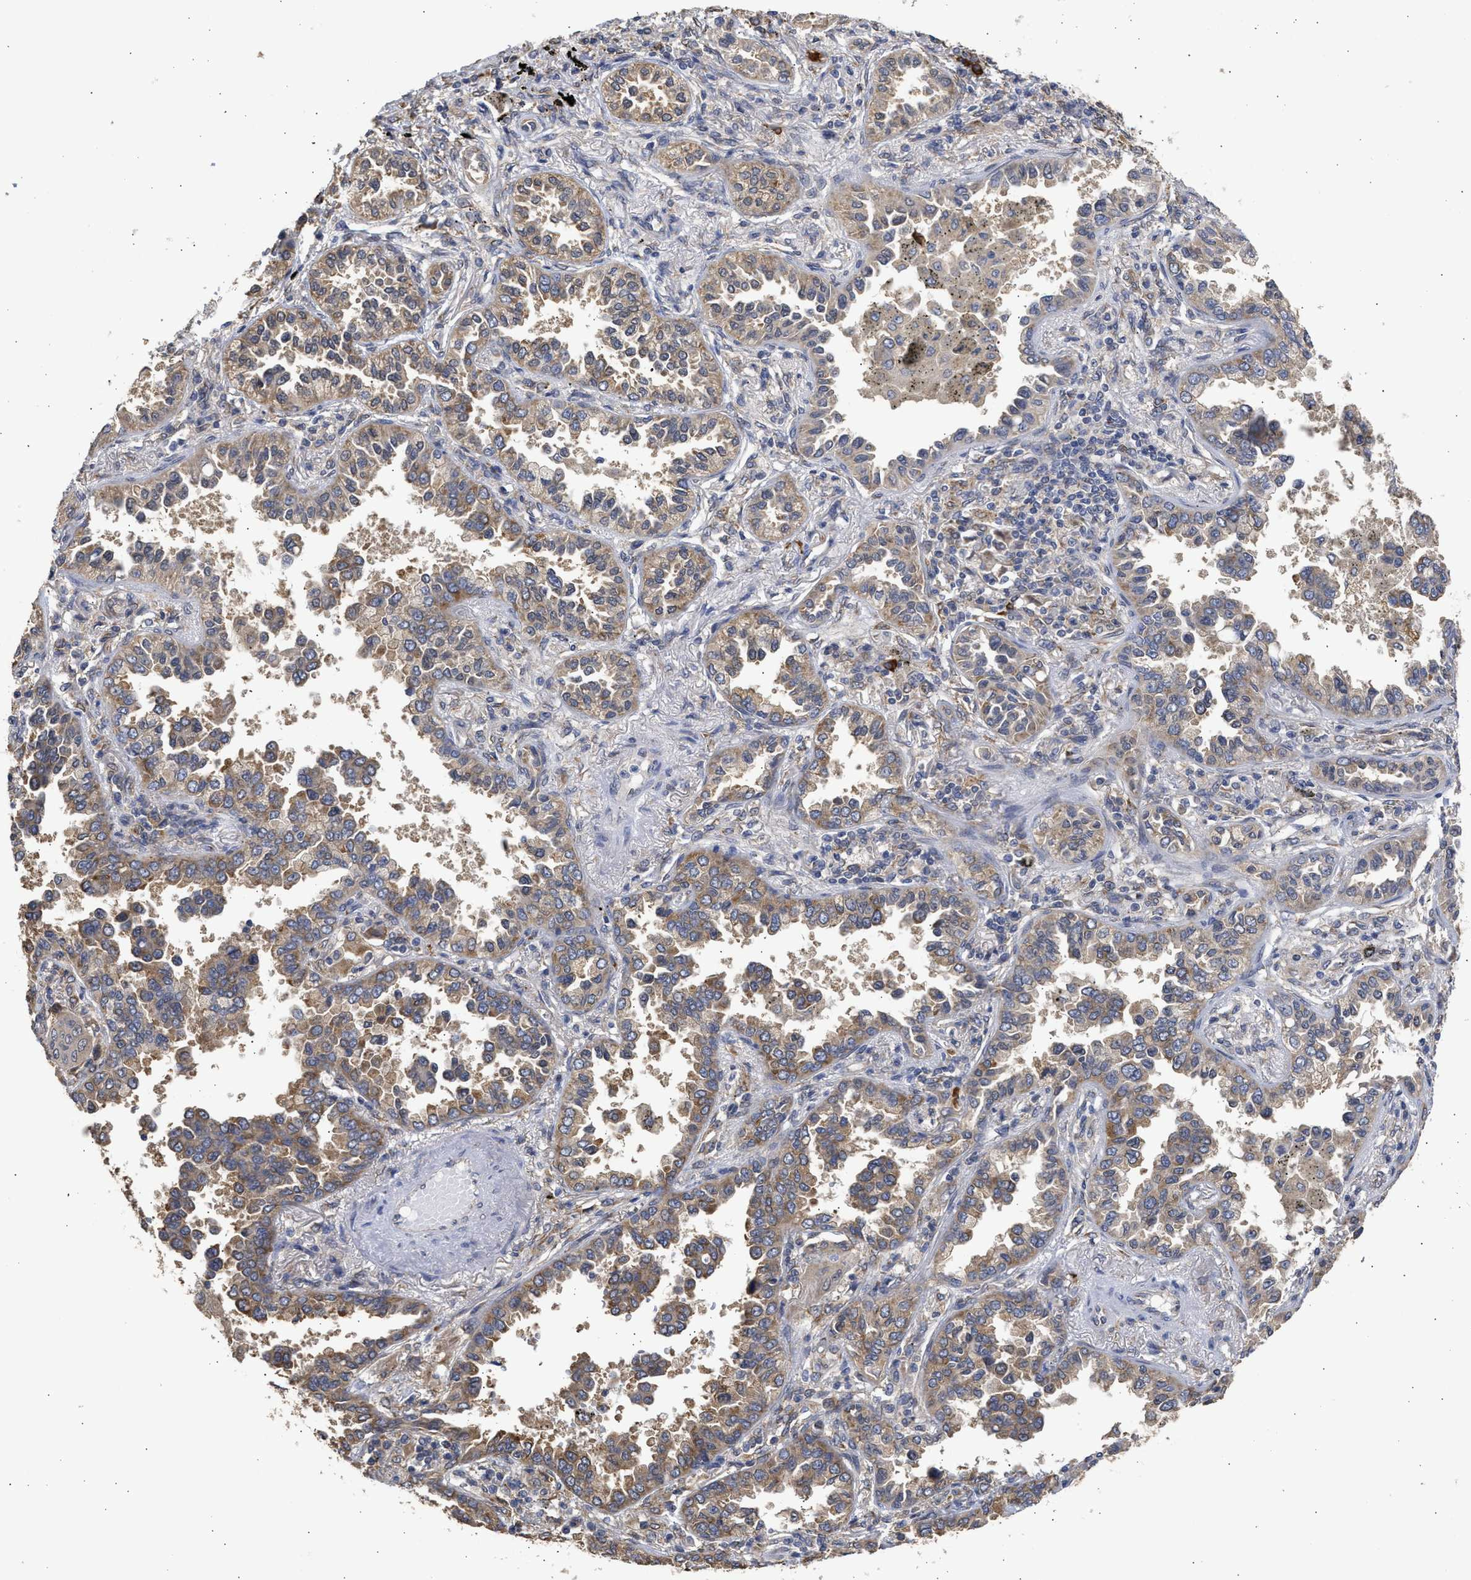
{"staining": {"intensity": "weak", "quantity": ">75%", "location": "cytoplasmic/membranous"}, "tissue": "lung cancer", "cell_type": "Tumor cells", "image_type": "cancer", "snomed": [{"axis": "morphology", "description": "Normal tissue, NOS"}, {"axis": "morphology", "description": "Adenocarcinoma, NOS"}, {"axis": "topography", "description": "Lung"}], "caption": "Immunohistochemical staining of lung cancer reveals weak cytoplasmic/membranous protein staining in about >75% of tumor cells. Ihc stains the protein in brown and the nuclei are stained blue.", "gene": "DNAJC1", "patient": {"sex": "male", "age": 59}}